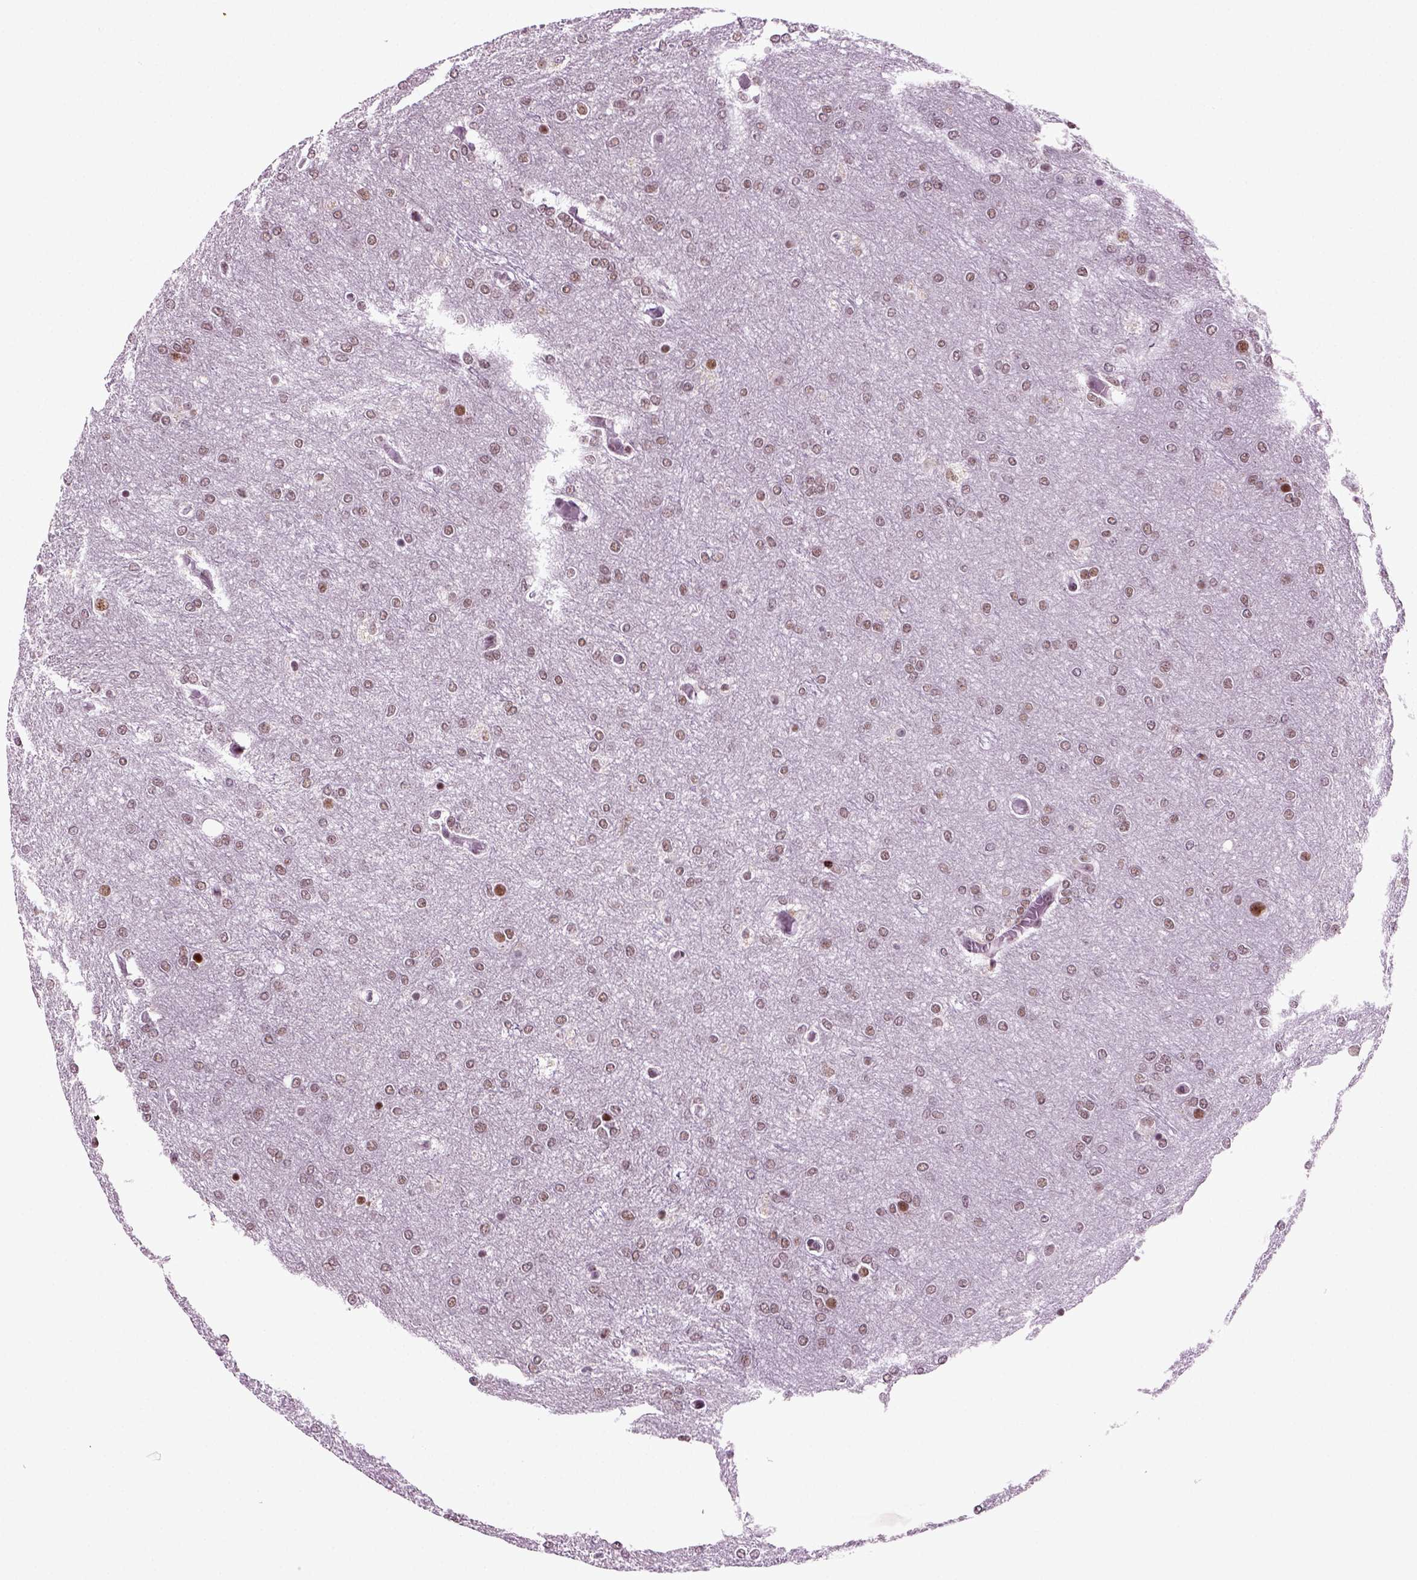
{"staining": {"intensity": "weak", "quantity": "<25%", "location": "nuclear"}, "tissue": "glioma", "cell_type": "Tumor cells", "image_type": "cancer", "snomed": [{"axis": "morphology", "description": "Glioma, malignant, High grade"}, {"axis": "topography", "description": "Brain"}], "caption": "Immunohistochemical staining of glioma reveals no significant staining in tumor cells.", "gene": "RCOR3", "patient": {"sex": "female", "age": 61}}